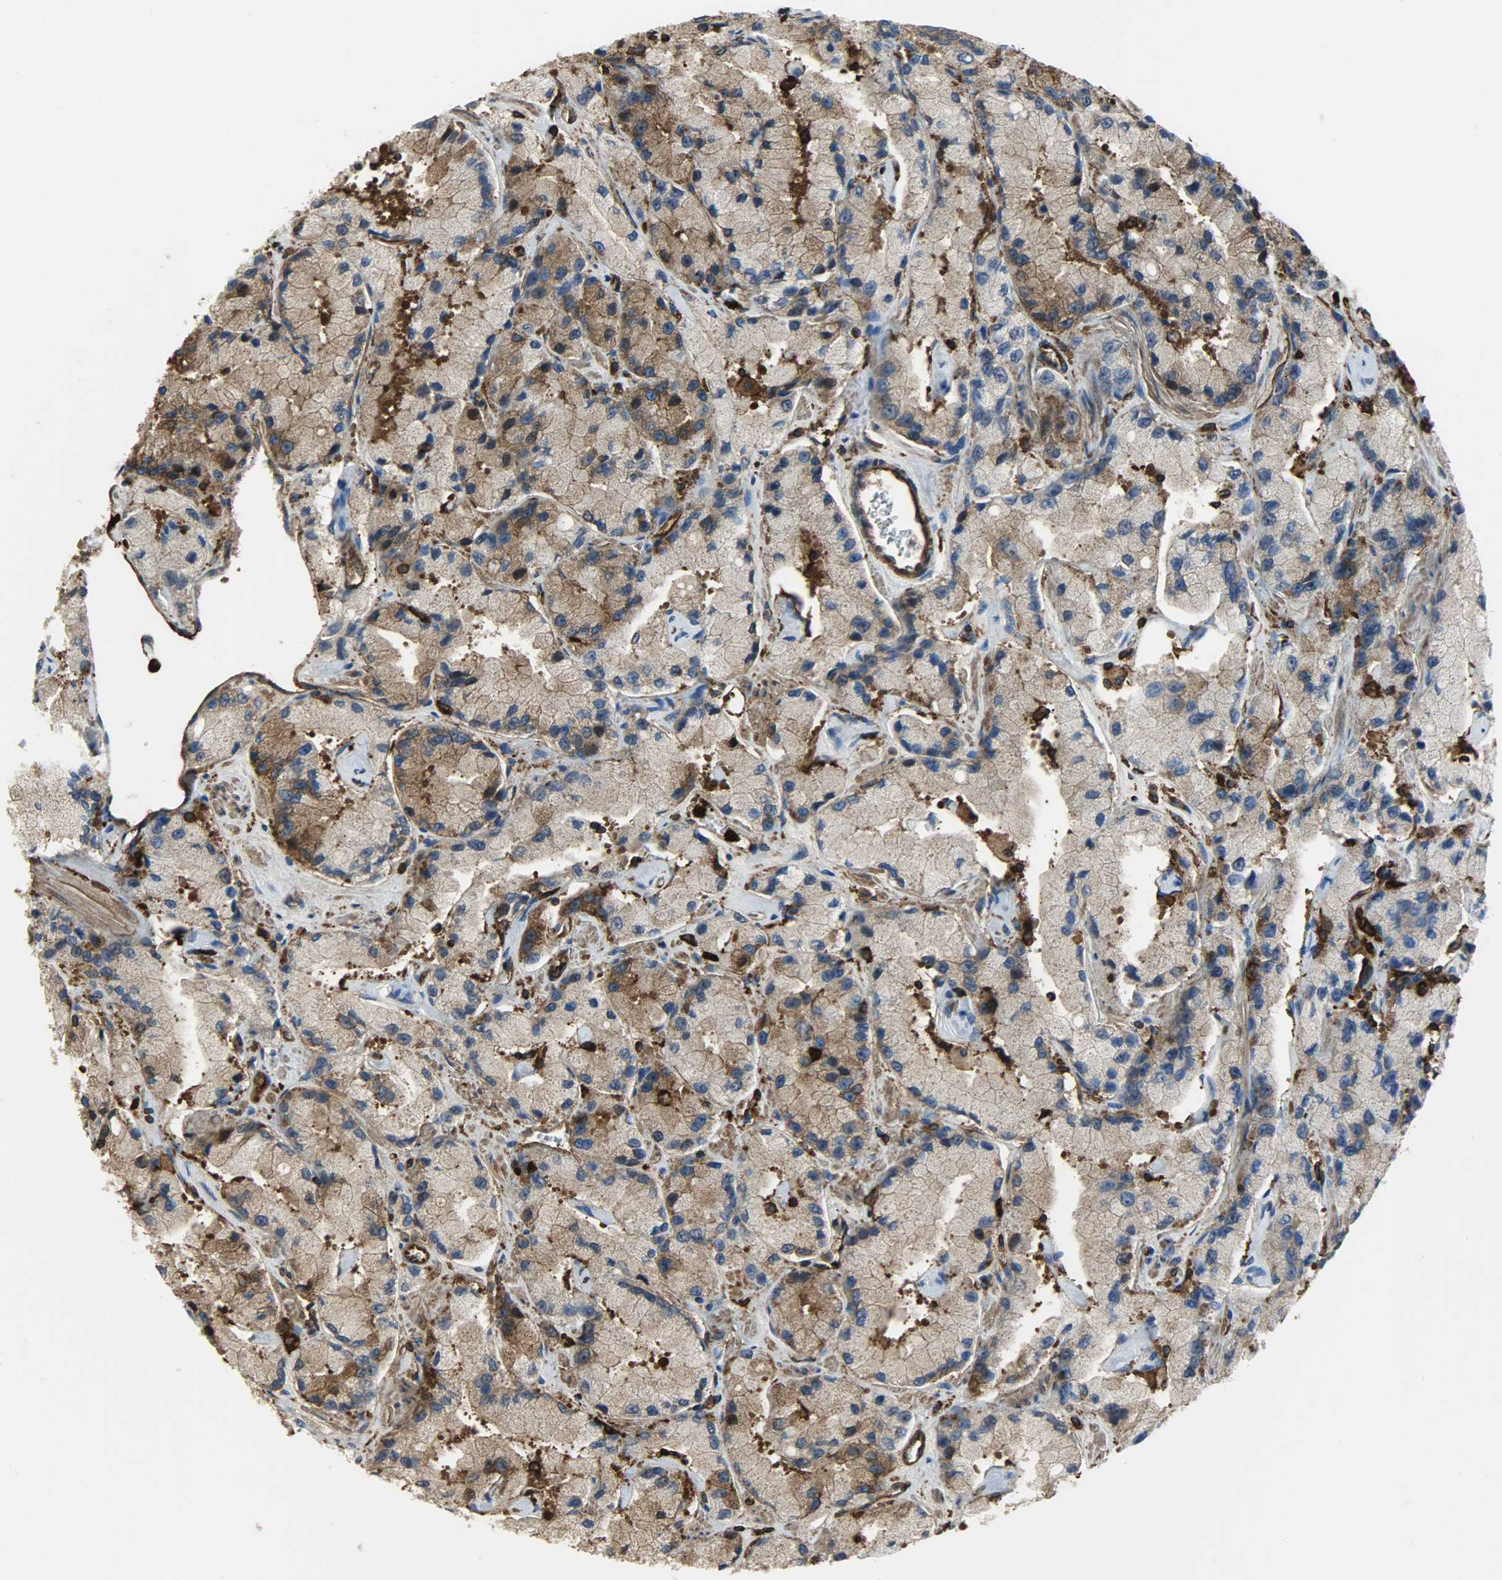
{"staining": {"intensity": "strong", "quantity": ">75%", "location": "cytoplasmic/membranous"}, "tissue": "prostate cancer", "cell_type": "Tumor cells", "image_type": "cancer", "snomed": [{"axis": "morphology", "description": "Adenocarcinoma, High grade"}, {"axis": "topography", "description": "Prostate"}], "caption": "The histopathology image reveals immunohistochemical staining of prostate cancer. There is strong cytoplasmic/membranous expression is identified in about >75% of tumor cells.", "gene": "VASP", "patient": {"sex": "male", "age": 58}}